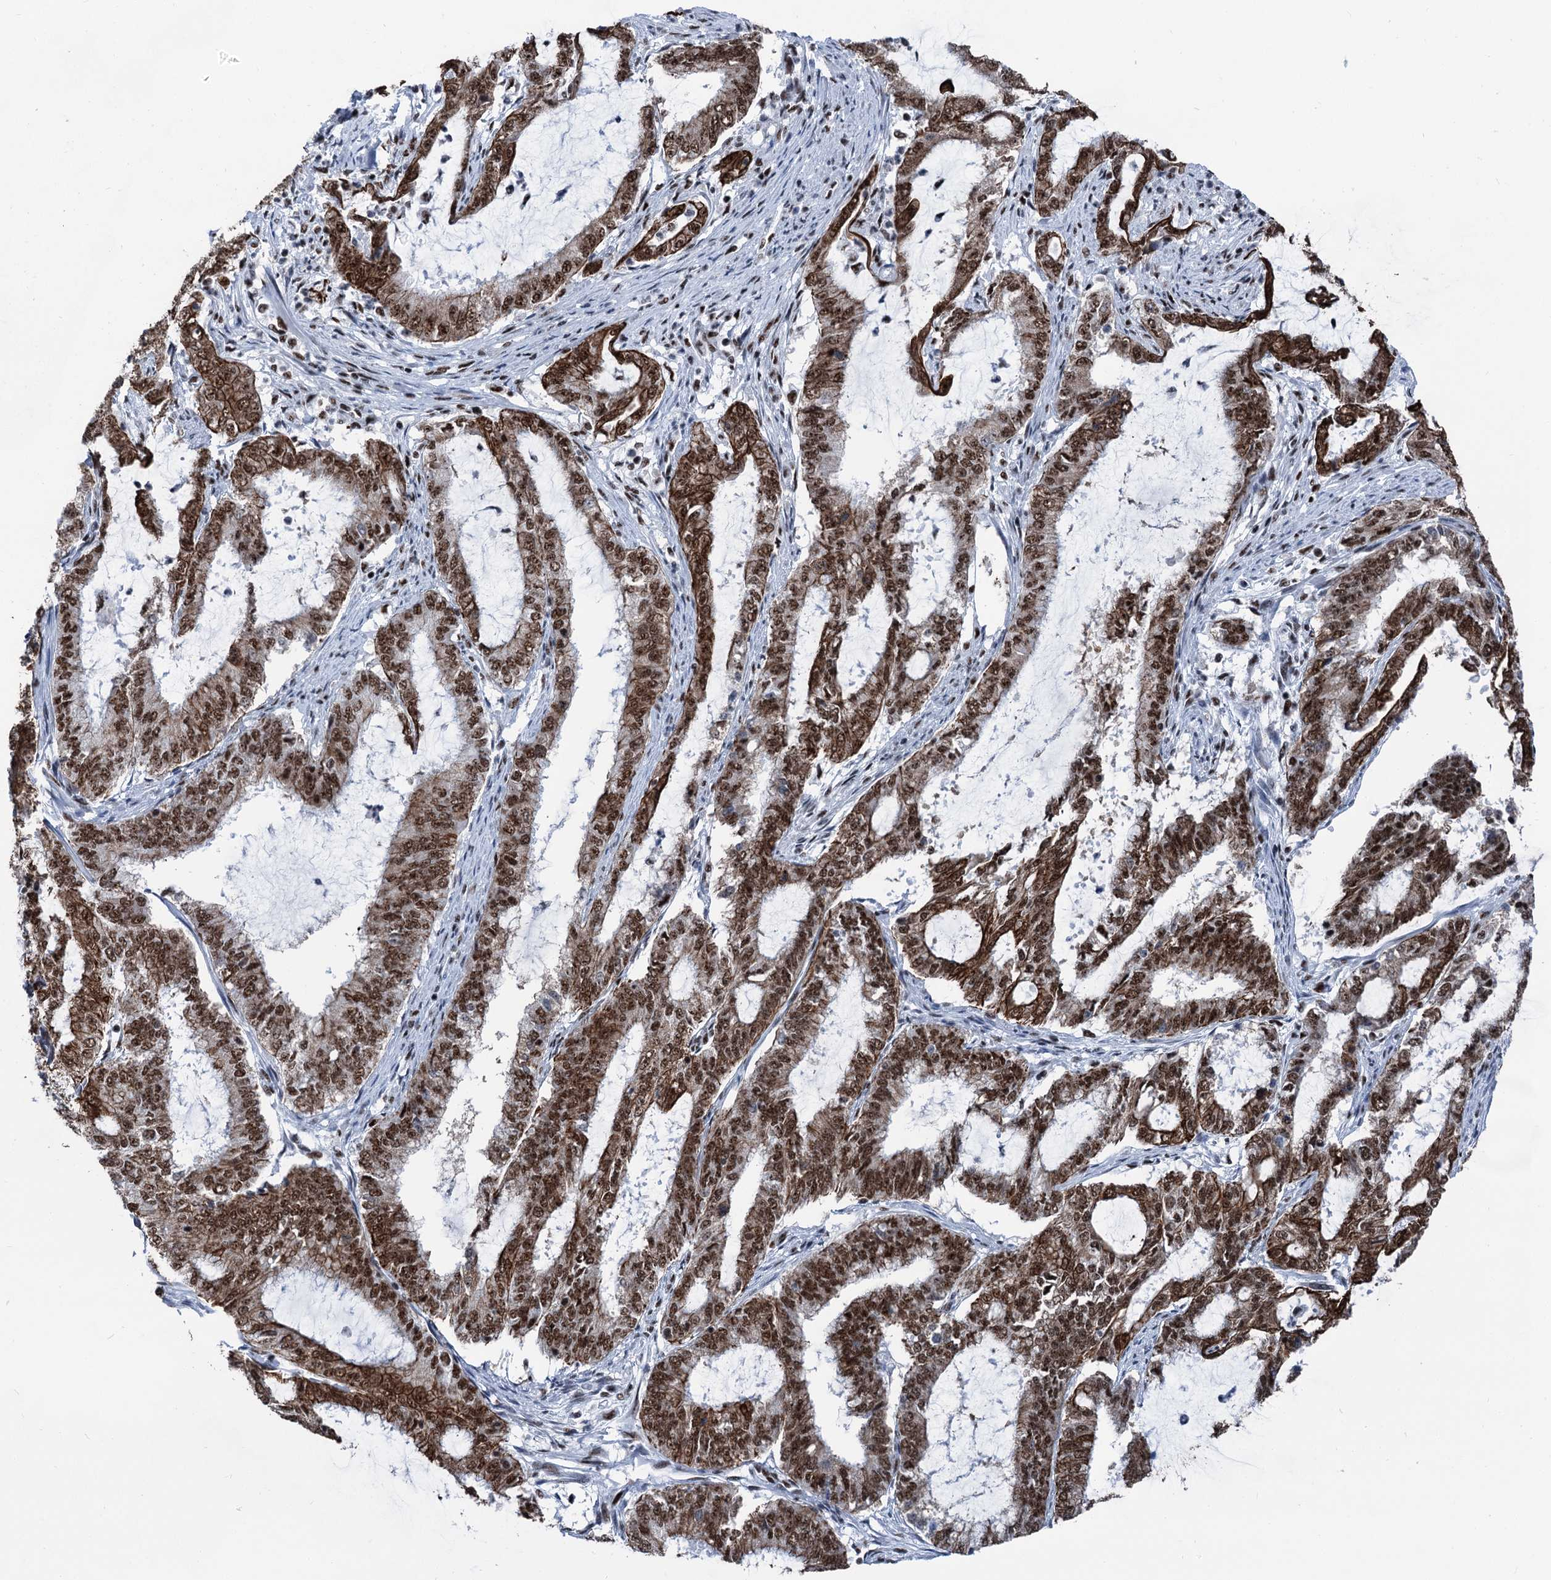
{"staining": {"intensity": "strong", "quantity": ">75%", "location": "cytoplasmic/membranous,nuclear"}, "tissue": "endometrial cancer", "cell_type": "Tumor cells", "image_type": "cancer", "snomed": [{"axis": "morphology", "description": "Adenocarcinoma, NOS"}, {"axis": "topography", "description": "Endometrium"}], "caption": "An image of human endometrial adenocarcinoma stained for a protein displays strong cytoplasmic/membranous and nuclear brown staining in tumor cells.", "gene": "DDX23", "patient": {"sex": "female", "age": 51}}